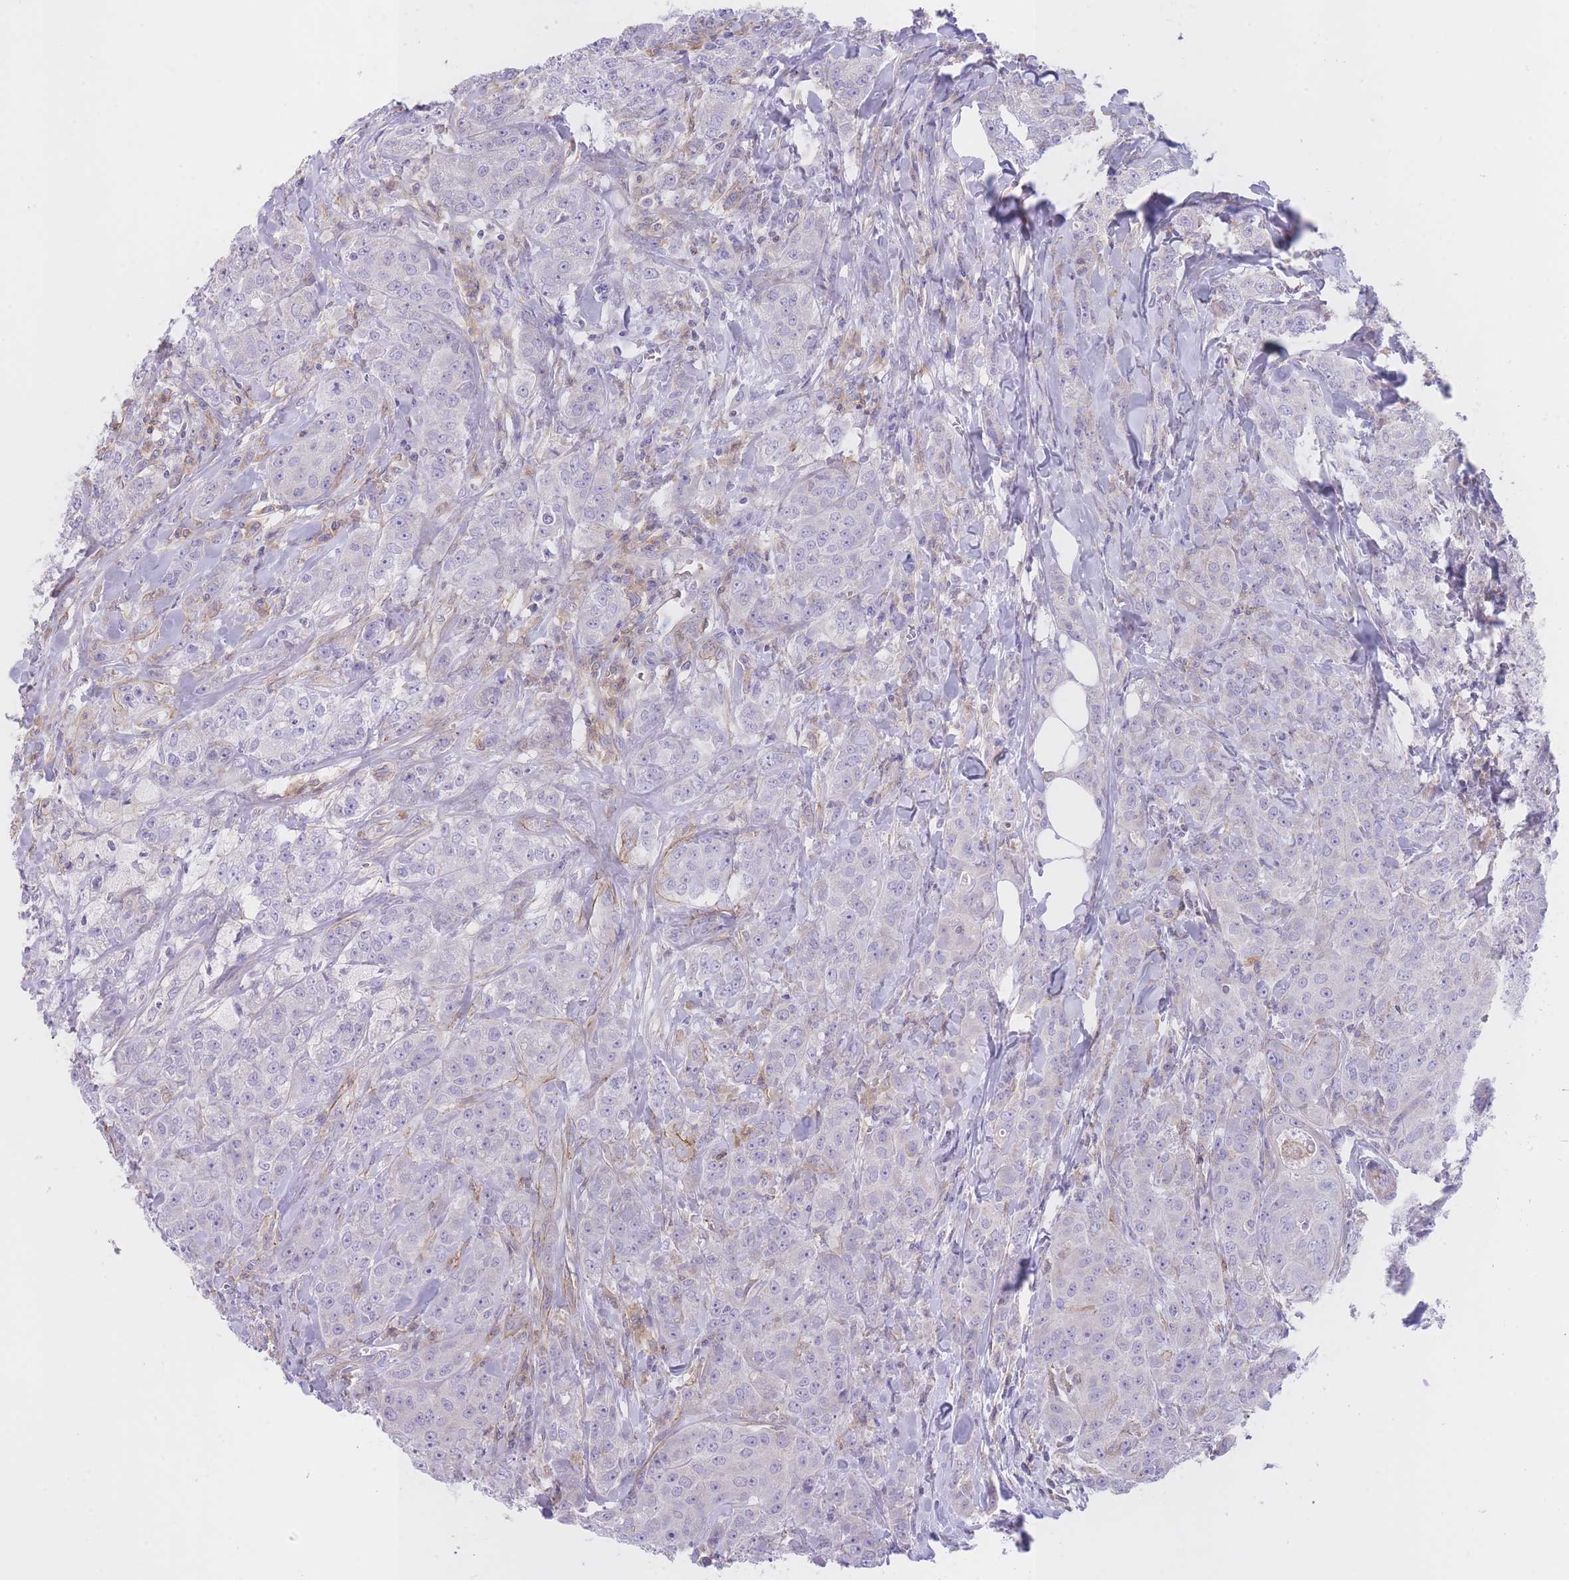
{"staining": {"intensity": "negative", "quantity": "none", "location": "none"}, "tissue": "breast cancer", "cell_type": "Tumor cells", "image_type": "cancer", "snomed": [{"axis": "morphology", "description": "Duct carcinoma"}, {"axis": "topography", "description": "Breast"}], "caption": "This is an immunohistochemistry (IHC) micrograph of breast infiltrating ductal carcinoma. There is no positivity in tumor cells.", "gene": "LDB3", "patient": {"sex": "female", "age": 43}}